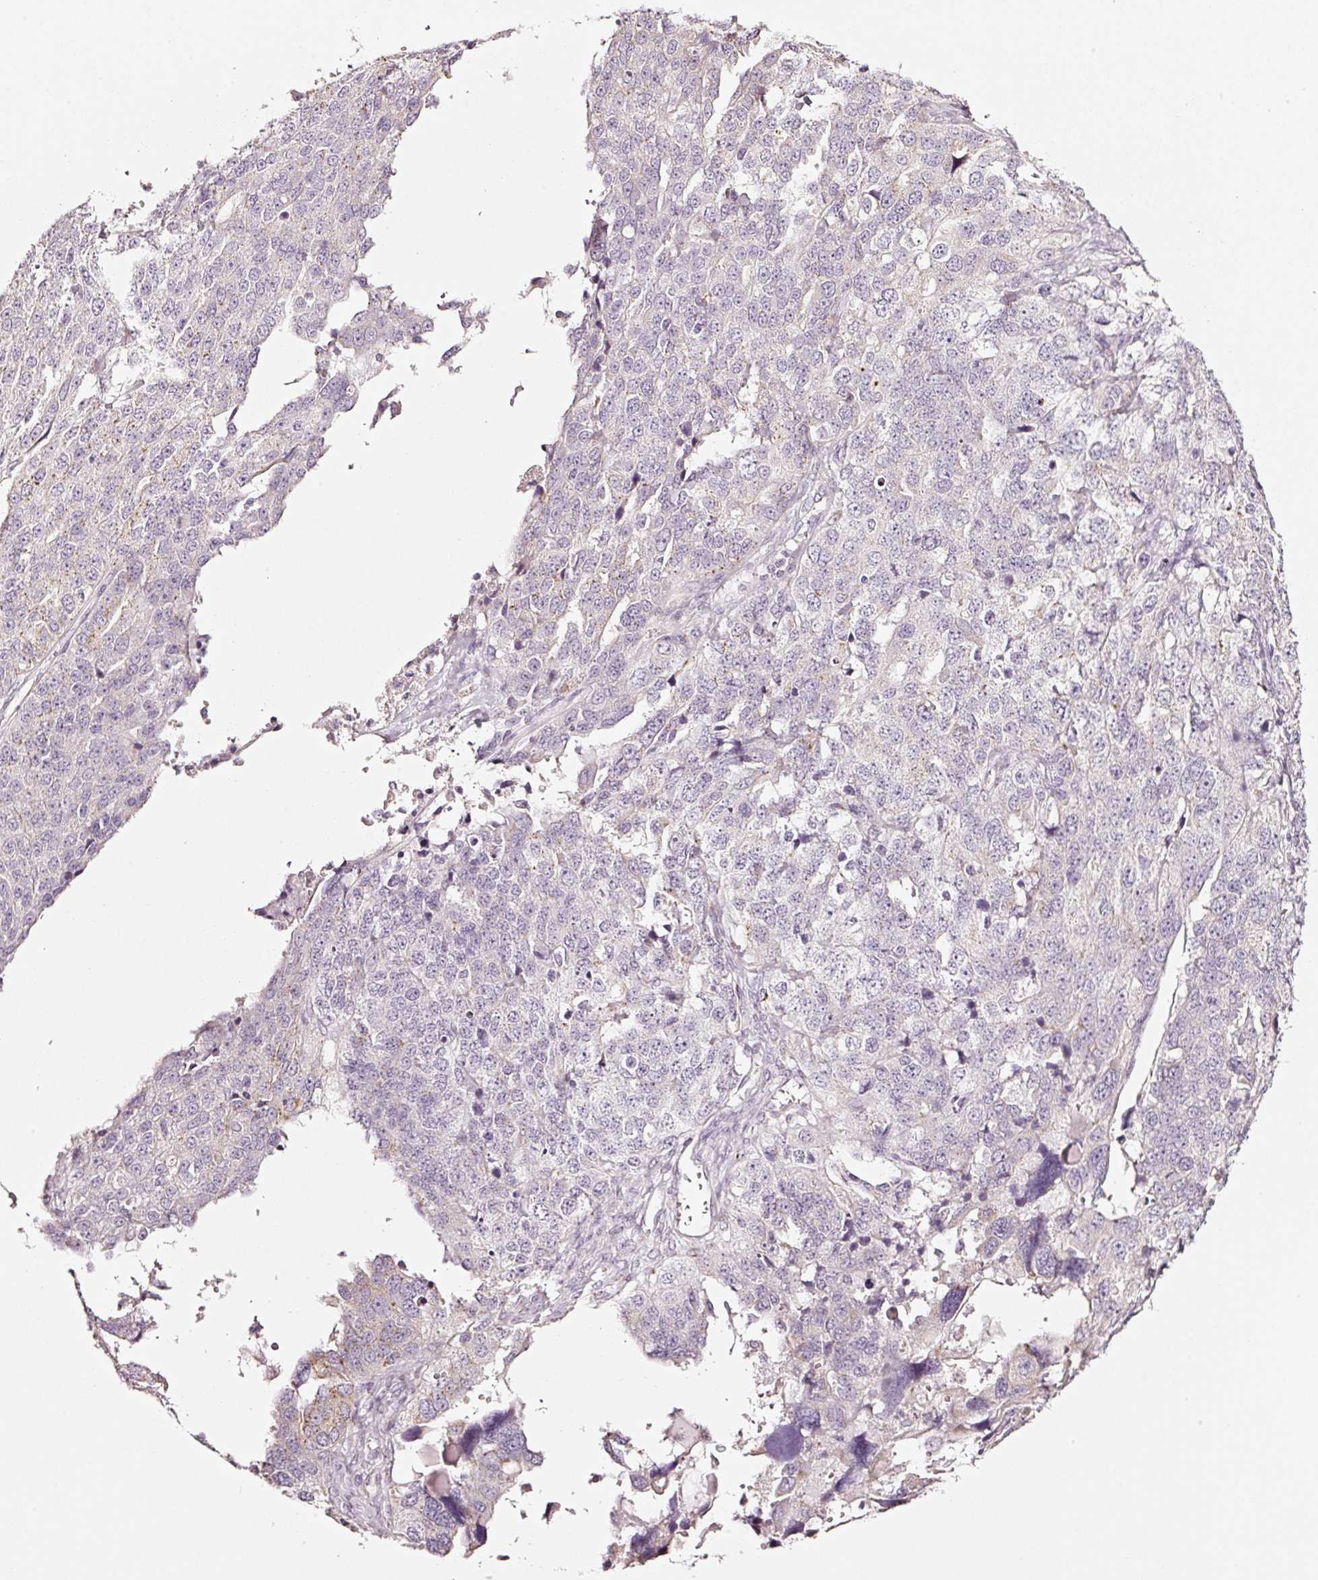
{"staining": {"intensity": "weak", "quantity": "<25%", "location": "cytoplasmic/membranous"}, "tissue": "ovarian cancer", "cell_type": "Tumor cells", "image_type": "cancer", "snomed": [{"axis": "morphology", "description": "Cystadenocarcinoma, serous, NOS"}, {"axis": "topography", "description": "Ovary"}], "caption": "Immunohistochemistry of ovarian cancer reveals no positivity in tumor cells.", "gene": "SDF4", "patient": {"sex": "female", "age": 76}}